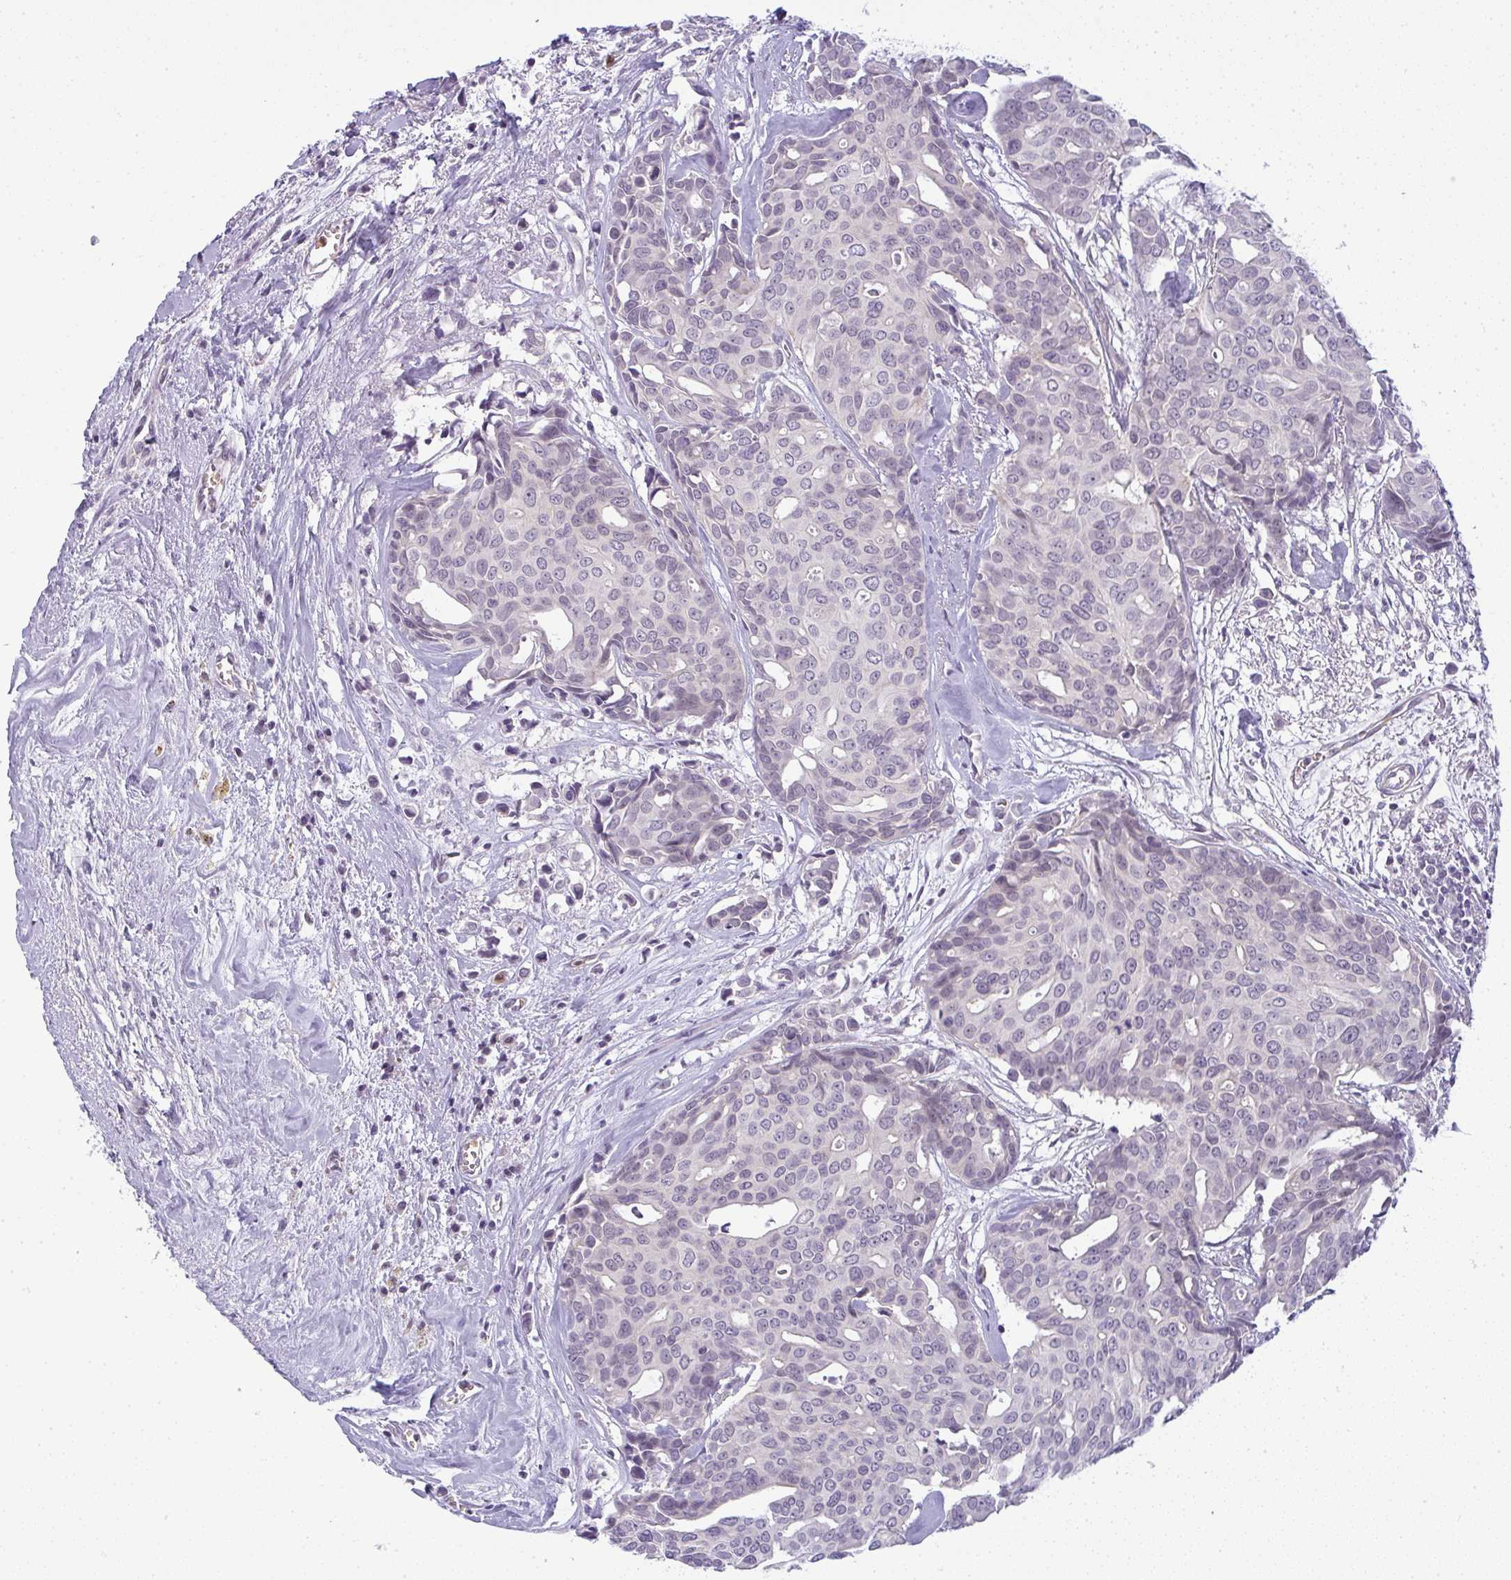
{"staining": {"intensity": "negative", "quantity": "none", "location": "none"}, "tissue": "breast cancer", "cell_type": "Tumor cells", "image_type": "cancer", "snomed": [{"axis": "morphology", "description": "Duct carcinoma"}, {"axis": "topography", "description": "Breast"}], "caption": "Breast cancer (invasive ductal carcinoma) was stained to show a protein in brown. There is no significant staining in tumor cells.", "gene": "DZIP1", "patient": {"sex": "female", "age": 54}}